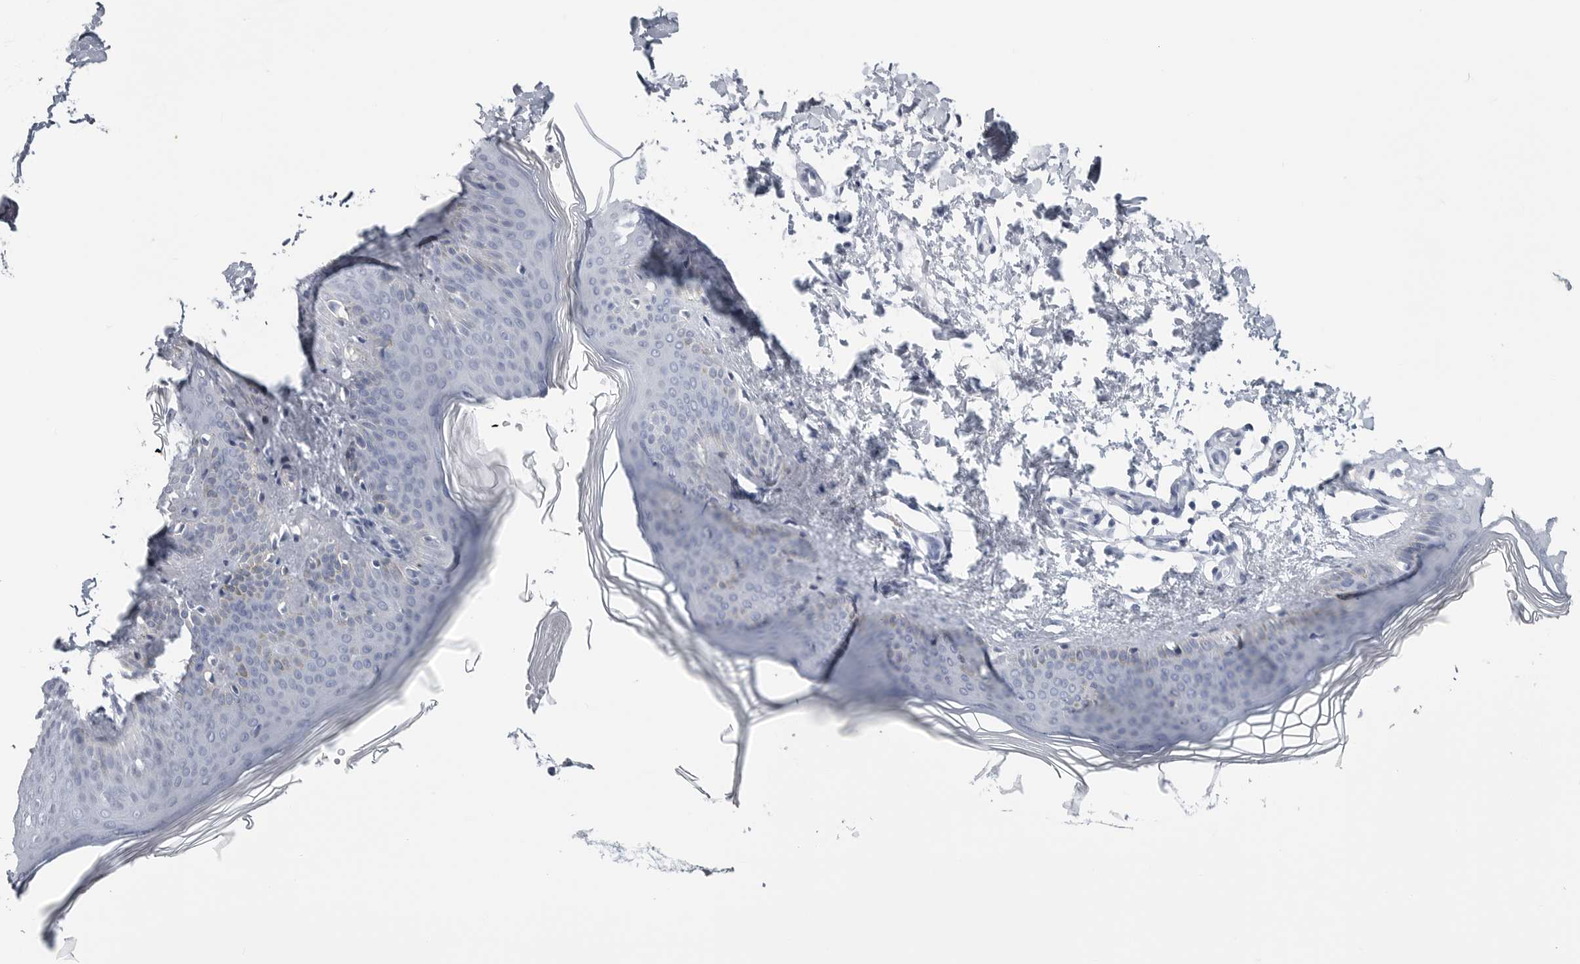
{"staining": {"intensity": "negative", "quantity": "none", "location": "none"}, "tissue": "skin", "cell_type": "Fibroblasts", "image_type": "normal", "snomed": [{"axis": "morphology", "description": "Normal tissue, NOS"}, {"axis": "topography", "description": "Skin"}], "caption": "A high-resolution histopathology image shows IHC staining of unremarkable skin, which demonstrates no significant positivity in fibroblasts. (IHC, brightfield microscopy, high magnification).", "gene": "CSH1", "patient": {"sex": "female", "age": 27}}